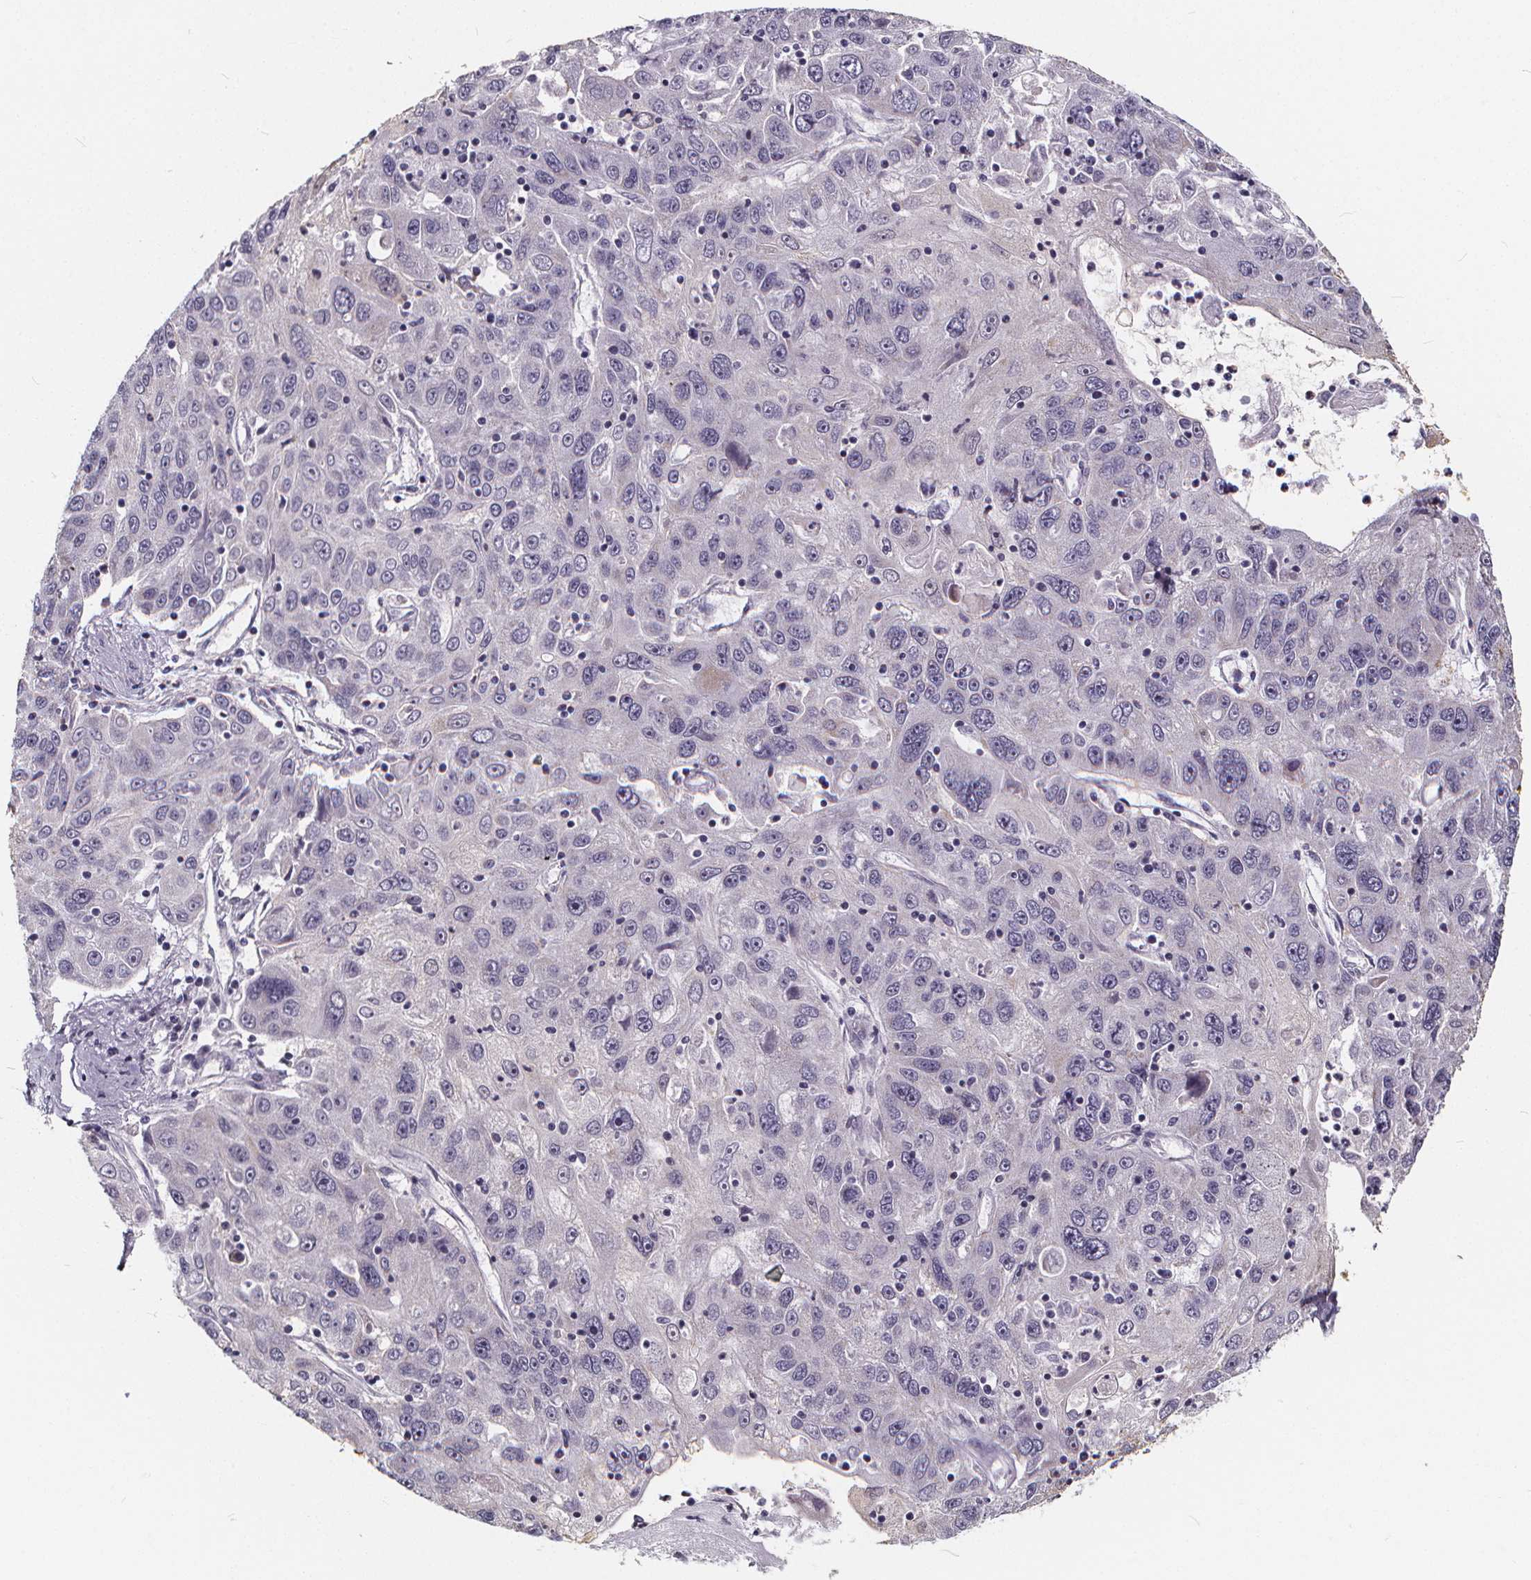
{"staining": {"intensity": "negative", "quantity": "none", "location": "none"}, "tissue": "stomach cancer", "cell_type": "Tumor cells", "image_type": "cancer", "snomed": [{"axis": "morphology", "description": "Adenocarcinoma, NOS"}, {"axis": "topography", "description": "Stomach"}], "caption": "There is no significant positivity in tumor cells of stomach cancer (adenocarcinoma). (Brightfield microscopy of DAB immunohistochemistry (IHC) at high magnification).", "gene": "SPEF2", "patient": {"sex": "male", "age": 56}}